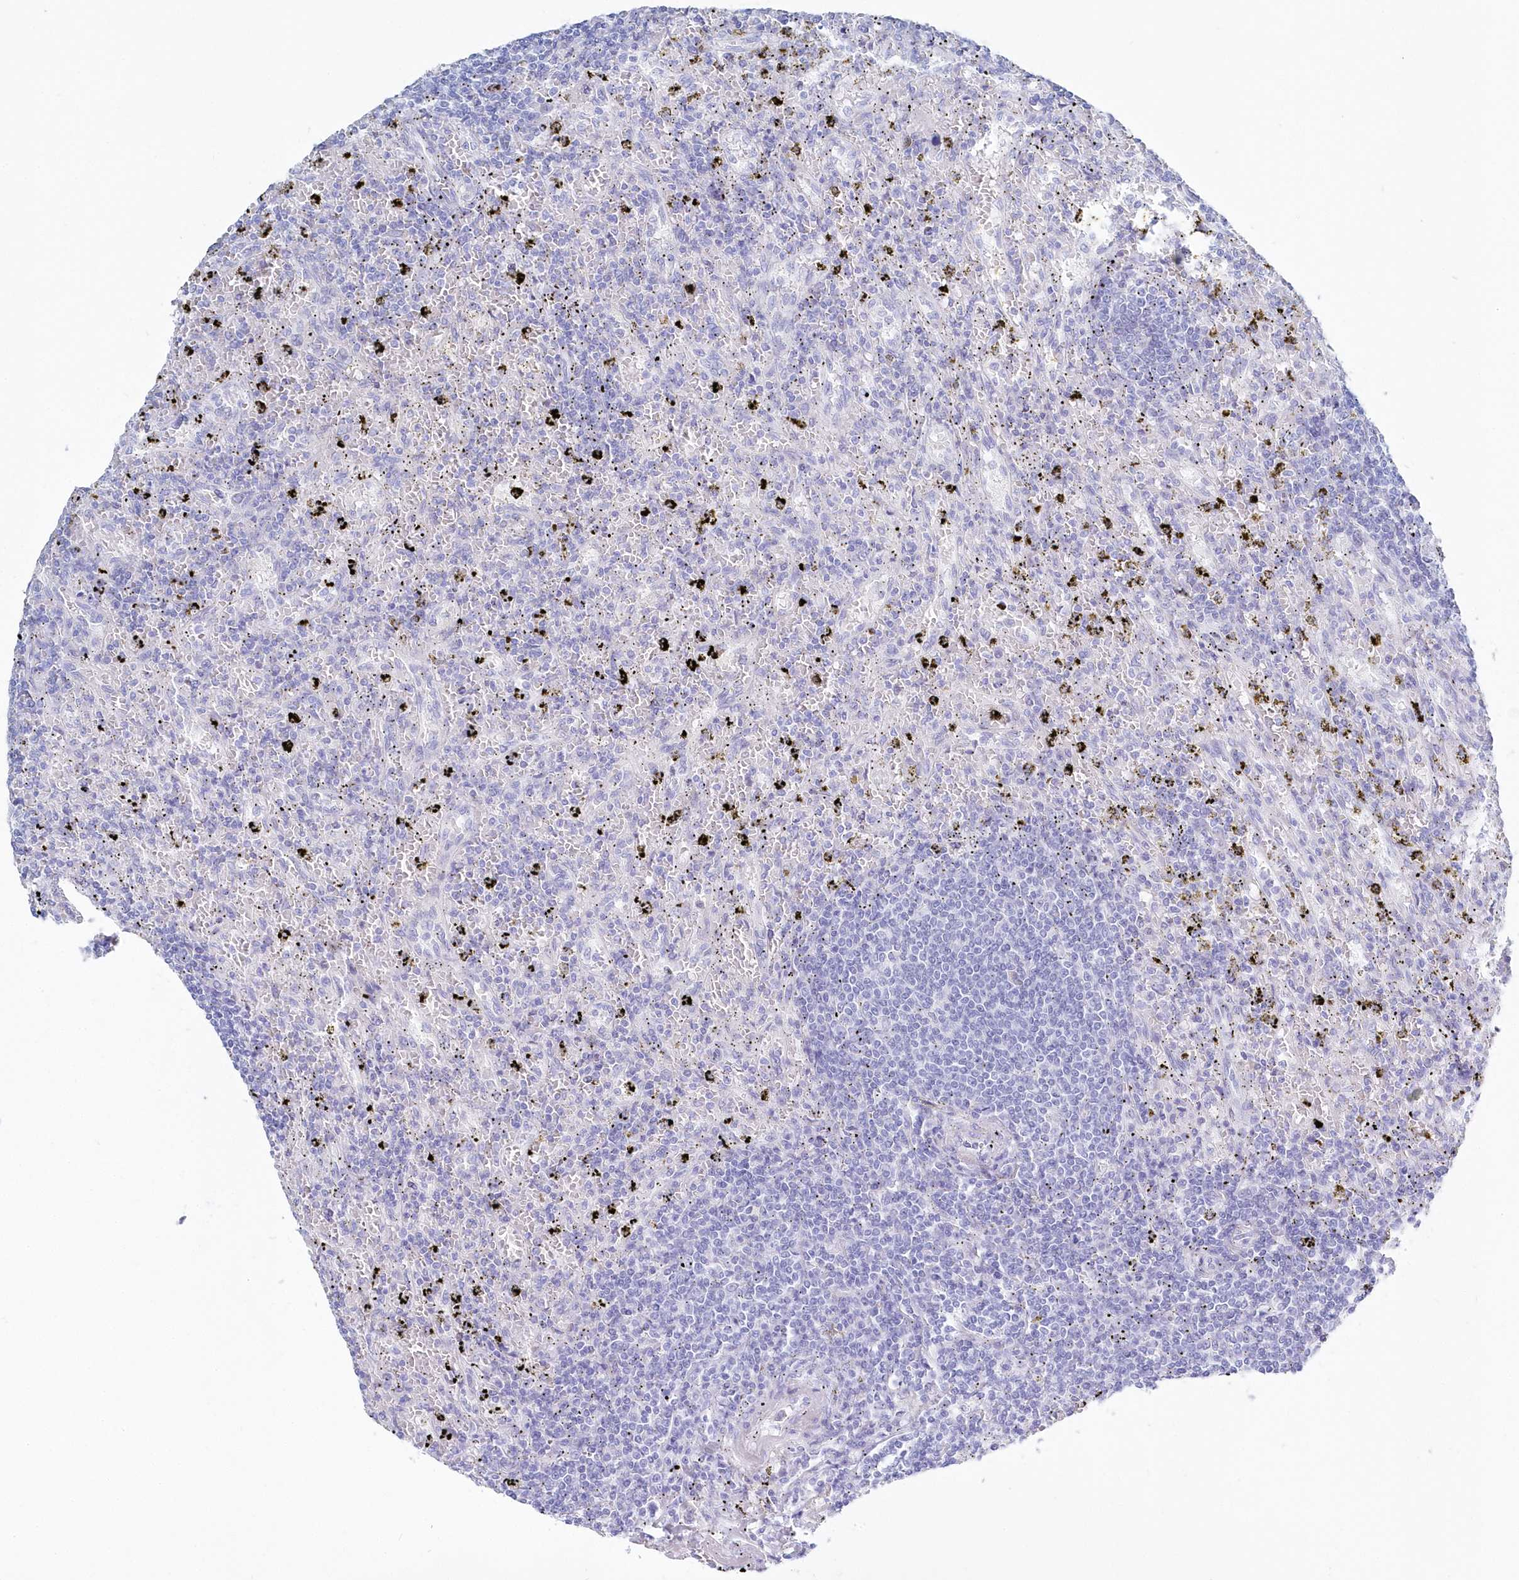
{"staining": {"intensity": "negative", "quantity": "none", "location": "none"}, "tissue": "lymphoma", "cell_type": "Tumor cells", "image_type": "cancer", "snomed": [{"axis": "morphology", "description": "Malignant lymphoma, non-Hodgkin's type, Low grade"}, {"axis": "topography", "description": "Spleen"}], "caption": "DAB (3,3'-diaminobenzidine) immunohistochemical staining of human low-grade malignant lymphoma, non-Hodgkin's type demonstrates no significant positivity in tumor cells.", "gene": "CSNK1G2", "patient": {"sex": "male", "age": 76}}